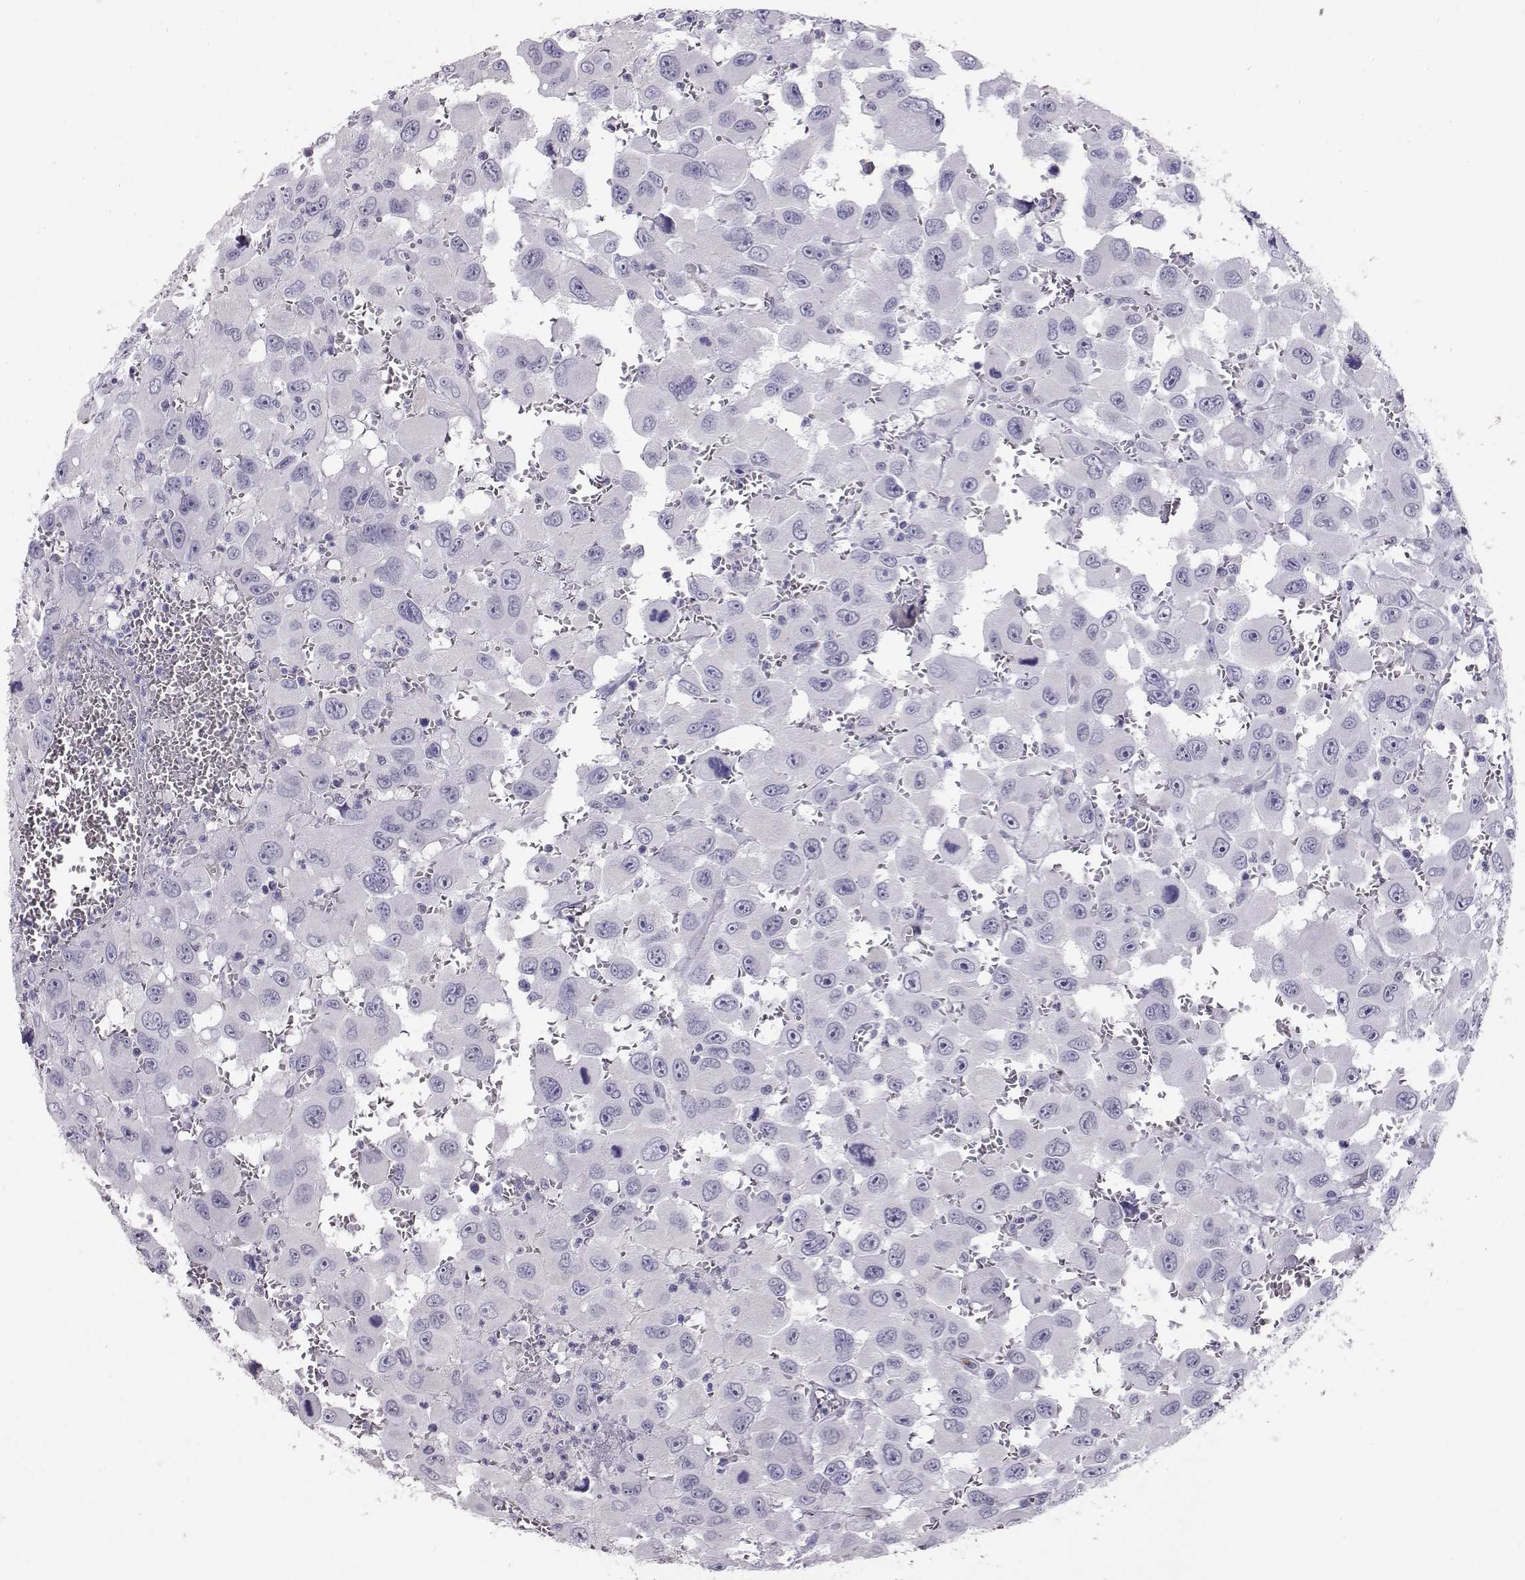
{"staining": {"intensity": "negative", "quantity": "none", "location": "none"}, "tissue": "head and neck cancer", "cell_type": "Tumor cells", "image_type": "cancer", "snomed": [{"axis": "morphology", "description": "Squamous cell carcinoma, NOS"}, {"axis": "morphology", "description": "Squamous cell carcinoma, metastatic, NOS"}, {"axis": "topography", "description": "Oral tissue"}, {"axis": "topography", "description": "Head-Neck"}], "caption": "An image of human metastatic squamous cell carcinoma (head and neck) is negative for staining in tumor cells. Brightfield microscopy of immunohistochemistry stained with DAB (brown) and hematoxylin (blue), captured at high magnification.", "gene": "RD3", "patient": {"sex": "female", "age": 85}}